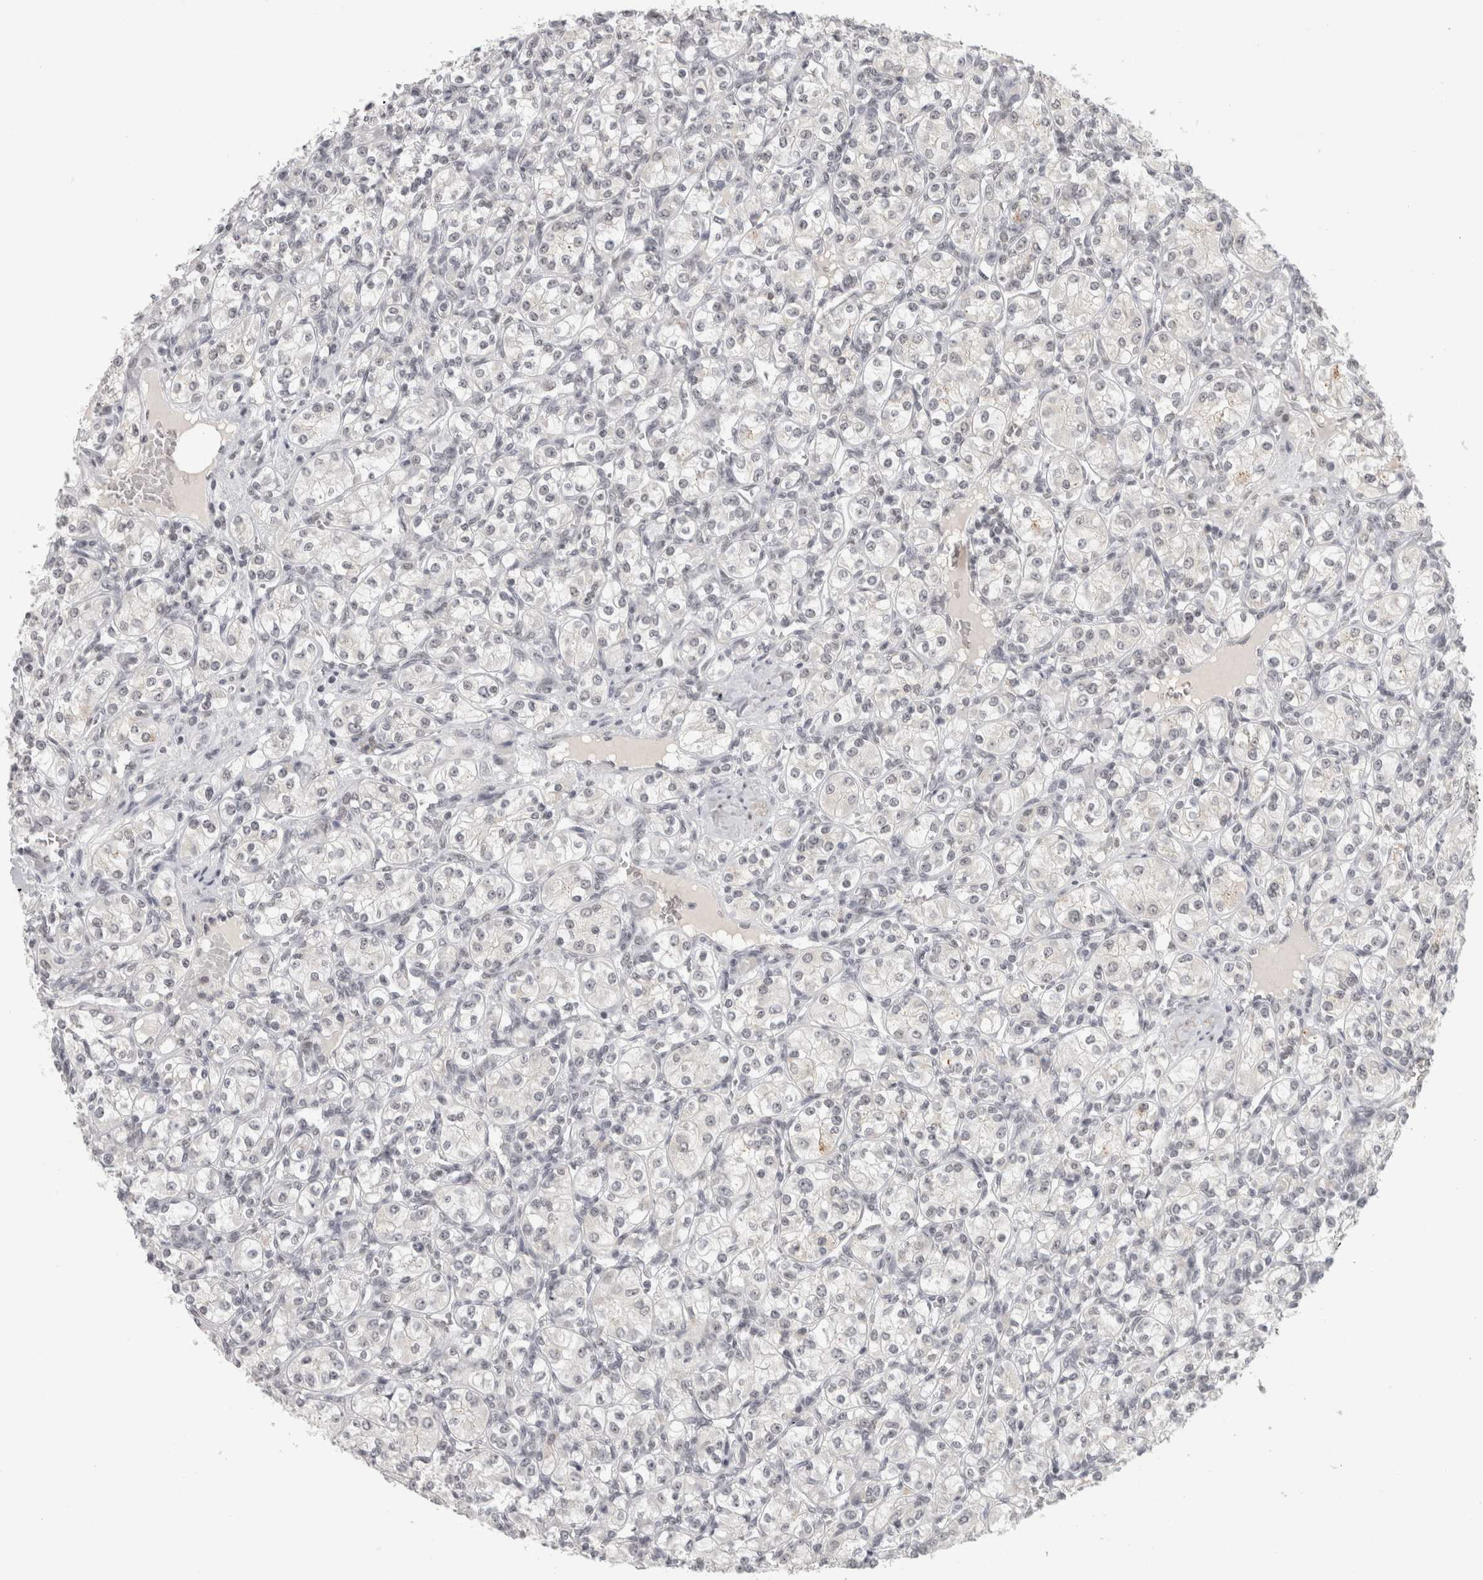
{"staining": {"intensity": "negative", "quantity": "none", "location": "none"}, "tissue": "renal cancer", "cell_type": "Tumor cells", "image_type": "cancer", "snomed": [{"axis": "morphology", "description": "Adenocarcinoma, NOS"}, {"axis": "topography", "description": "Kidney"}], "caption": "Histopathology image shows no protein expression in tumor cells of renal cancer tissue. (DAB IHC with hematoxylin counter stain).", "gene": "ZNF830", "patient": {"sex": "male", "age": 77}}